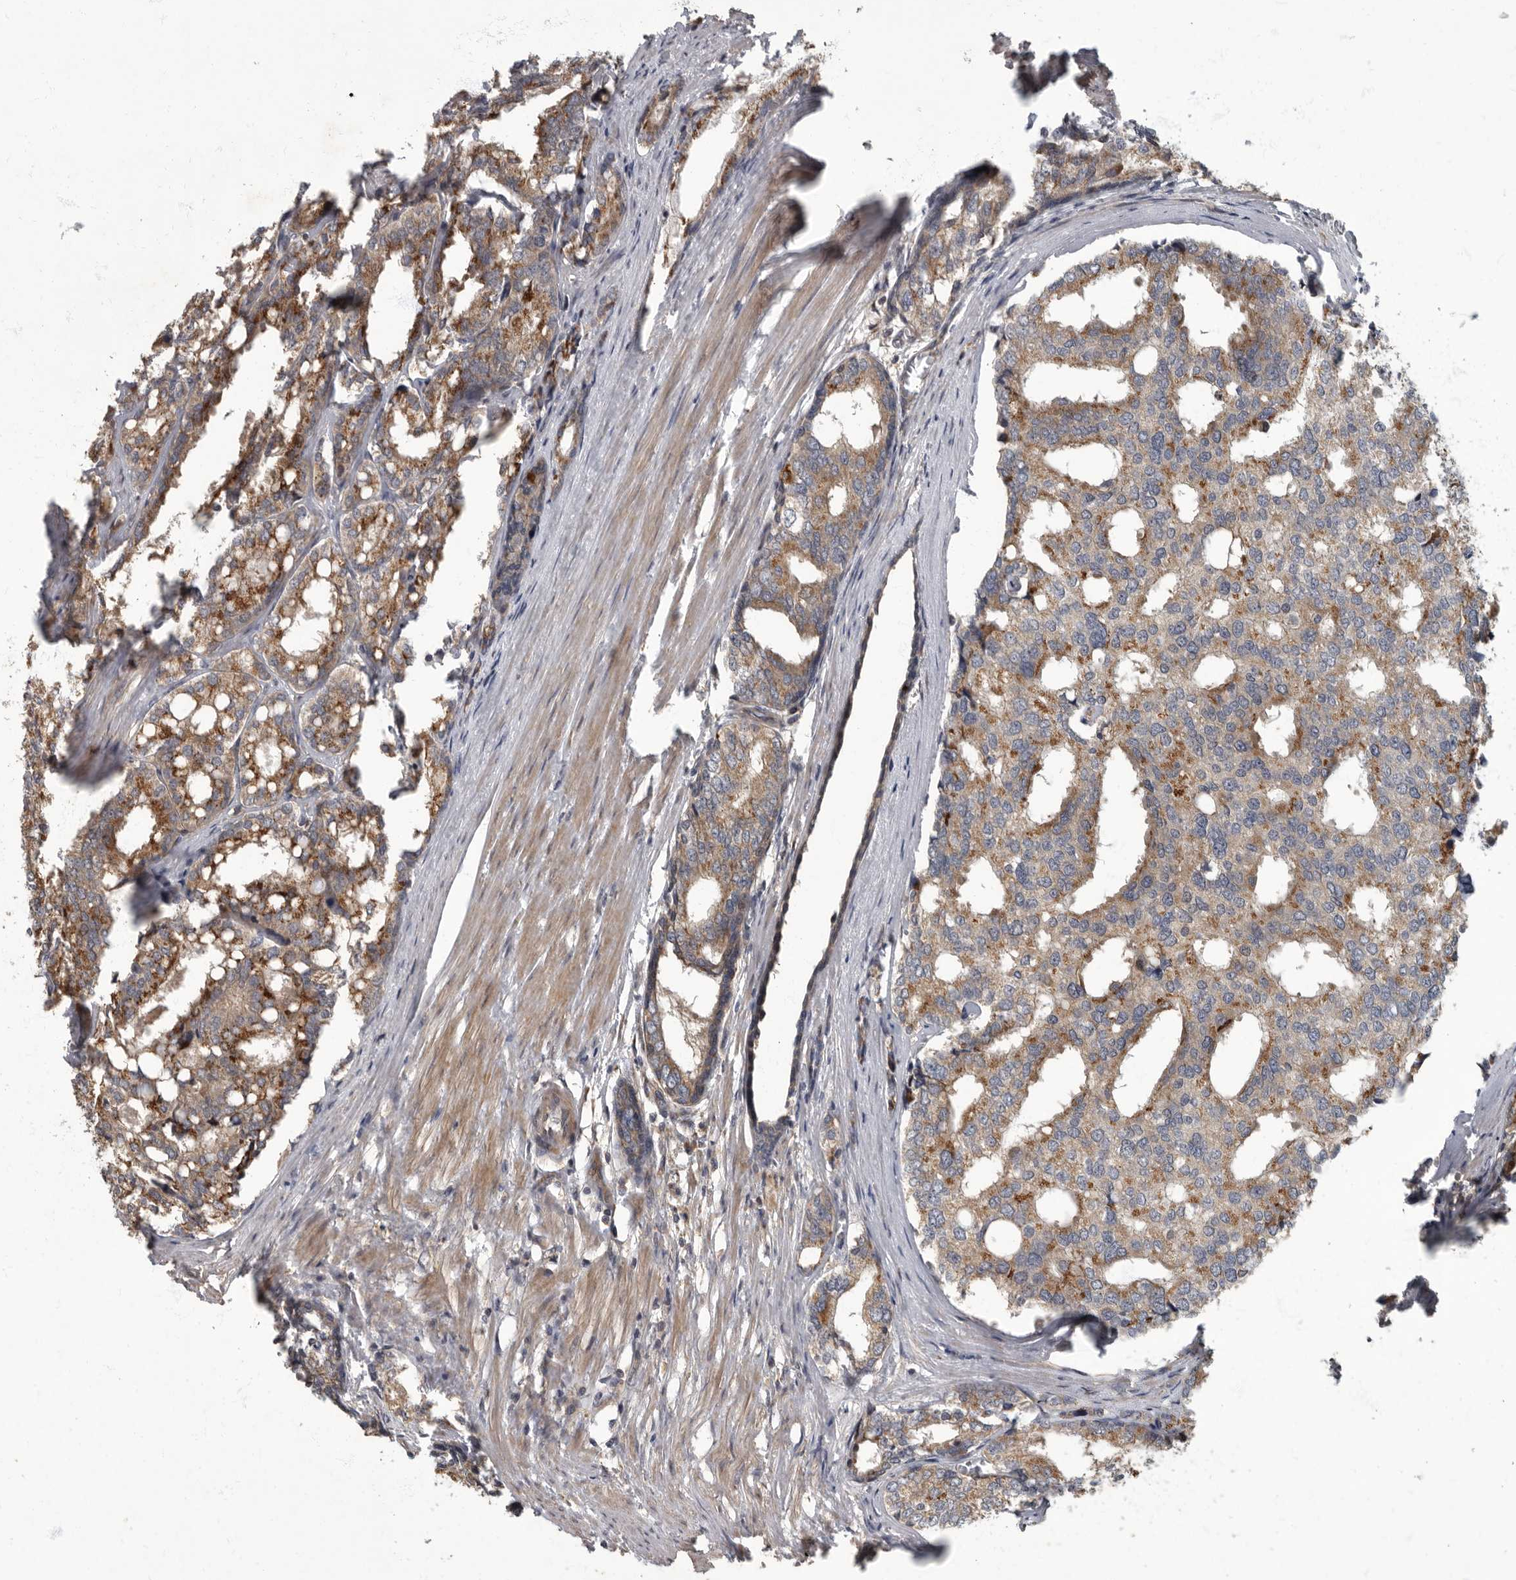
{"staining": {"intensity": "moderate", "quantity": ">75%", "location": "cytoplasmic/membranous"}, "tissue": "prostate cancer", "cell_type": "Tumor cells", "image_type": "cancer", "snomed": [{"axis": "morphology", "description": "Adenocarcinoma, High grade"}, {"axis": "topography", "description": "Prostate"}], "caption": "Immunohistochemical staining of human prostate high-grade adenocarcinoma demonstrates medium levels of moderate cytoplasmic/membranous staining in about >75% of tumor cells. Immunohistochemistry (ihc) stains the protein in brown and the nuclei are stained blue.", "gene": "IQCK", "patient": {"sex": "male", "age": 50}}